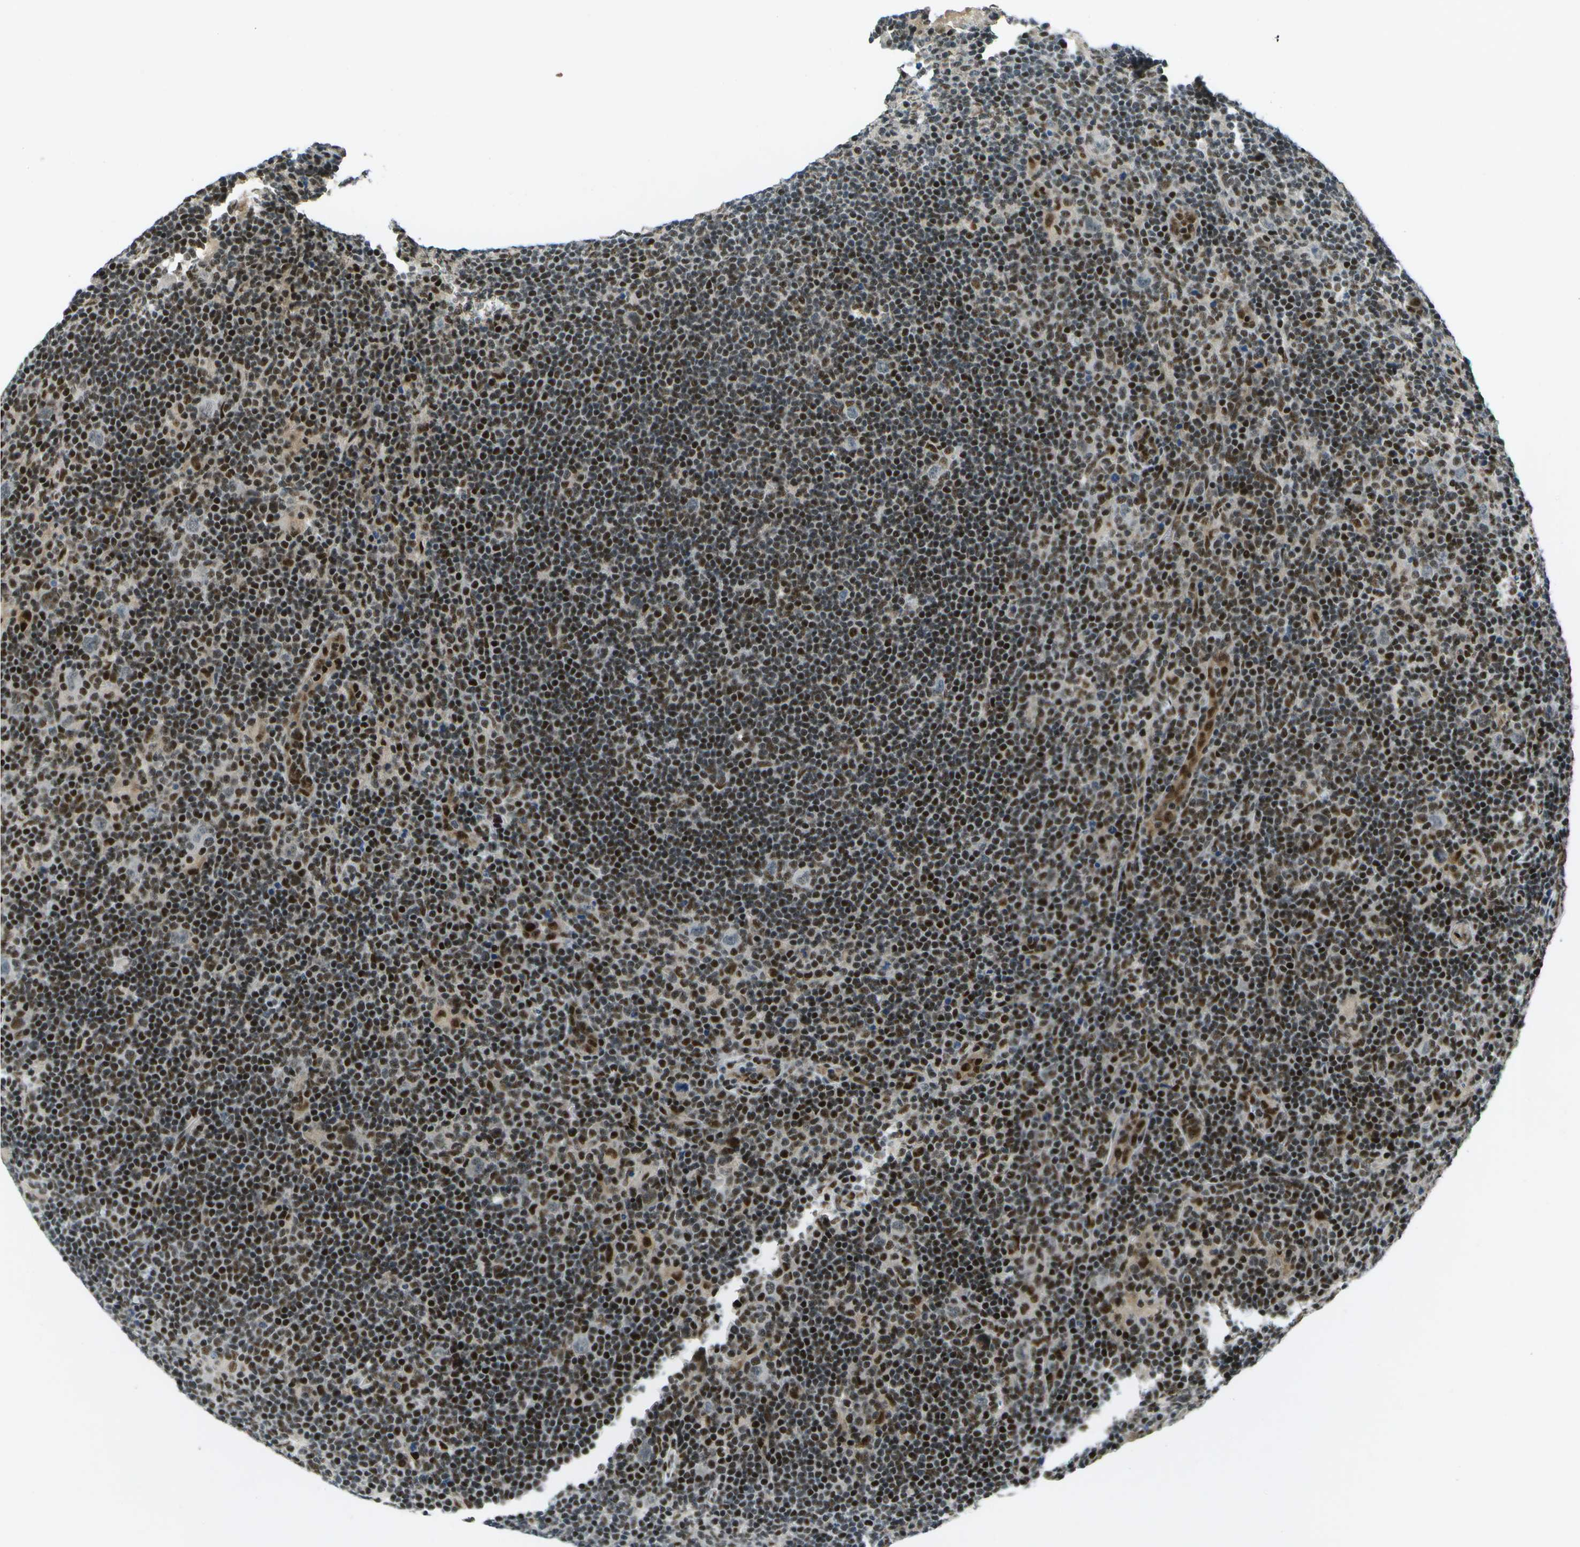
{"staining": {"intensity": "negative", "quantity": "none", "location": "none"}, "tissue": "lymphoma", "cell_type": "Tumor cells", "image_type": "cancer", "snomed": [{"axis": "morphology", "description": "Hodgkin's disease, NOS"}, {"axis": "topography", "description": "Lymph node"}], "caption": "There is no significant staining in tumor cells of lymphoma.", "gene": "GANC", "patient": {"sex": "female", "age": 57}}